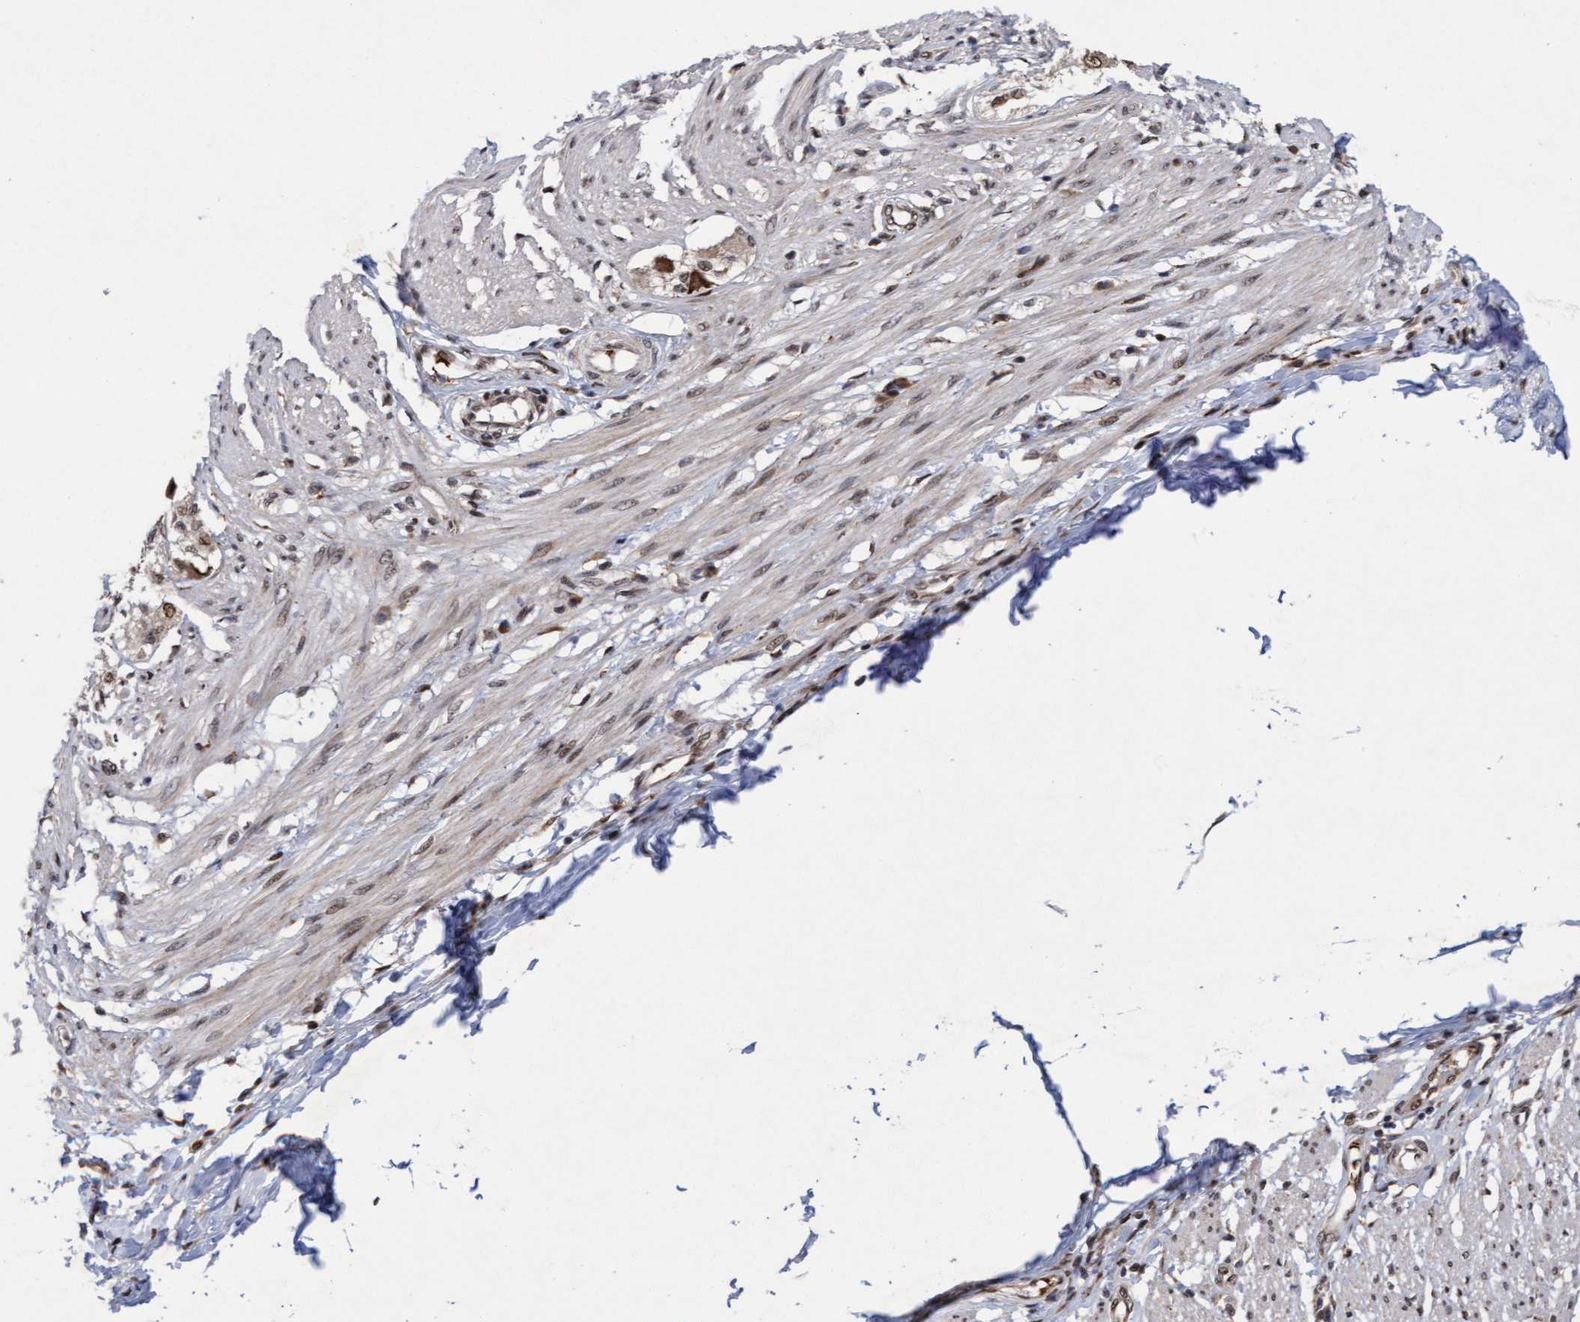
{"staining": {"intensity": "weak", "quantity": "25%-75%", "location": "cytoplasmic/membranous,nuclear"}, "tissue": "smooth muscle", "cell_type": "Smooth muscle cells", "image_type": "normal", "snomed": [{"axis": "morphology", "description": "Normal tissue, NOS"}, {"axis": "morphology", "description": "Adenocarcinoma, NOS"}, {"axis": "topography", "description": "Colon"}, {"axis": "topography", "description": "Peripheral nerve tissue"}], "caption": "Weak cytoplasmic/membranous,nuclear positivity for a protein is identified in about 25%-75% of smooth muscle cells of normal smooth muscle using IHC.", "gene": "TANC2", "patient": {"sex": "male", "age": 14}}